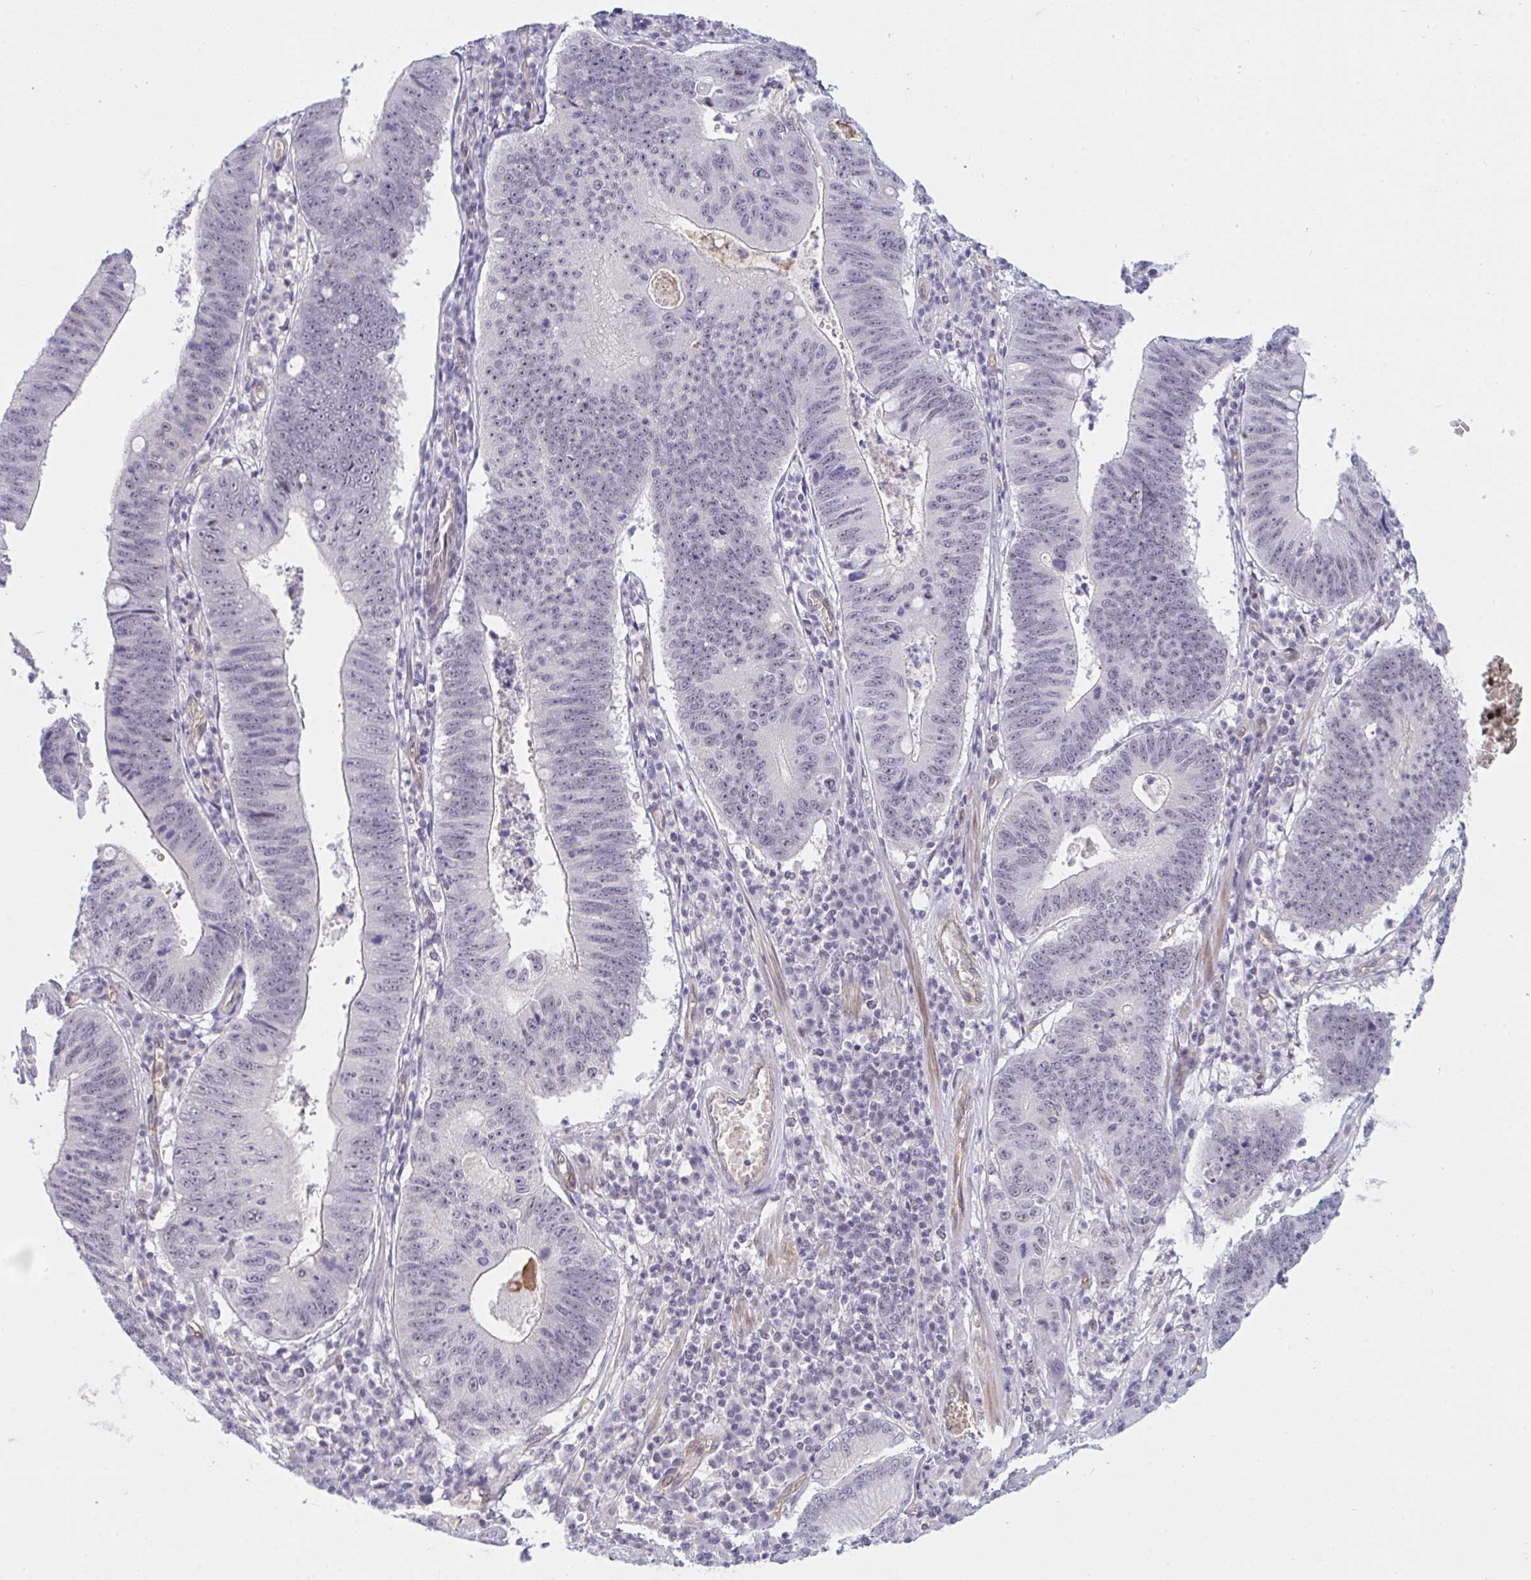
{"staining": {"intensity": "negative", "quantity": "none", "location": "none"}, "tissue": "stomach cancer", "cell_type": "Tumor cells", "image_type": "cancer", "snomed": [{"axis": "morphology", "description": "Adenocarcinoma, NOS"}, {"axis": "topography", "description": "Stomach"}], "caption": "Tumor cells show no significant positivity in stomach cancer (adenocarcinoma).", "gene": "DSCAML1", "patient": {"sex": "male", "age": 59}}